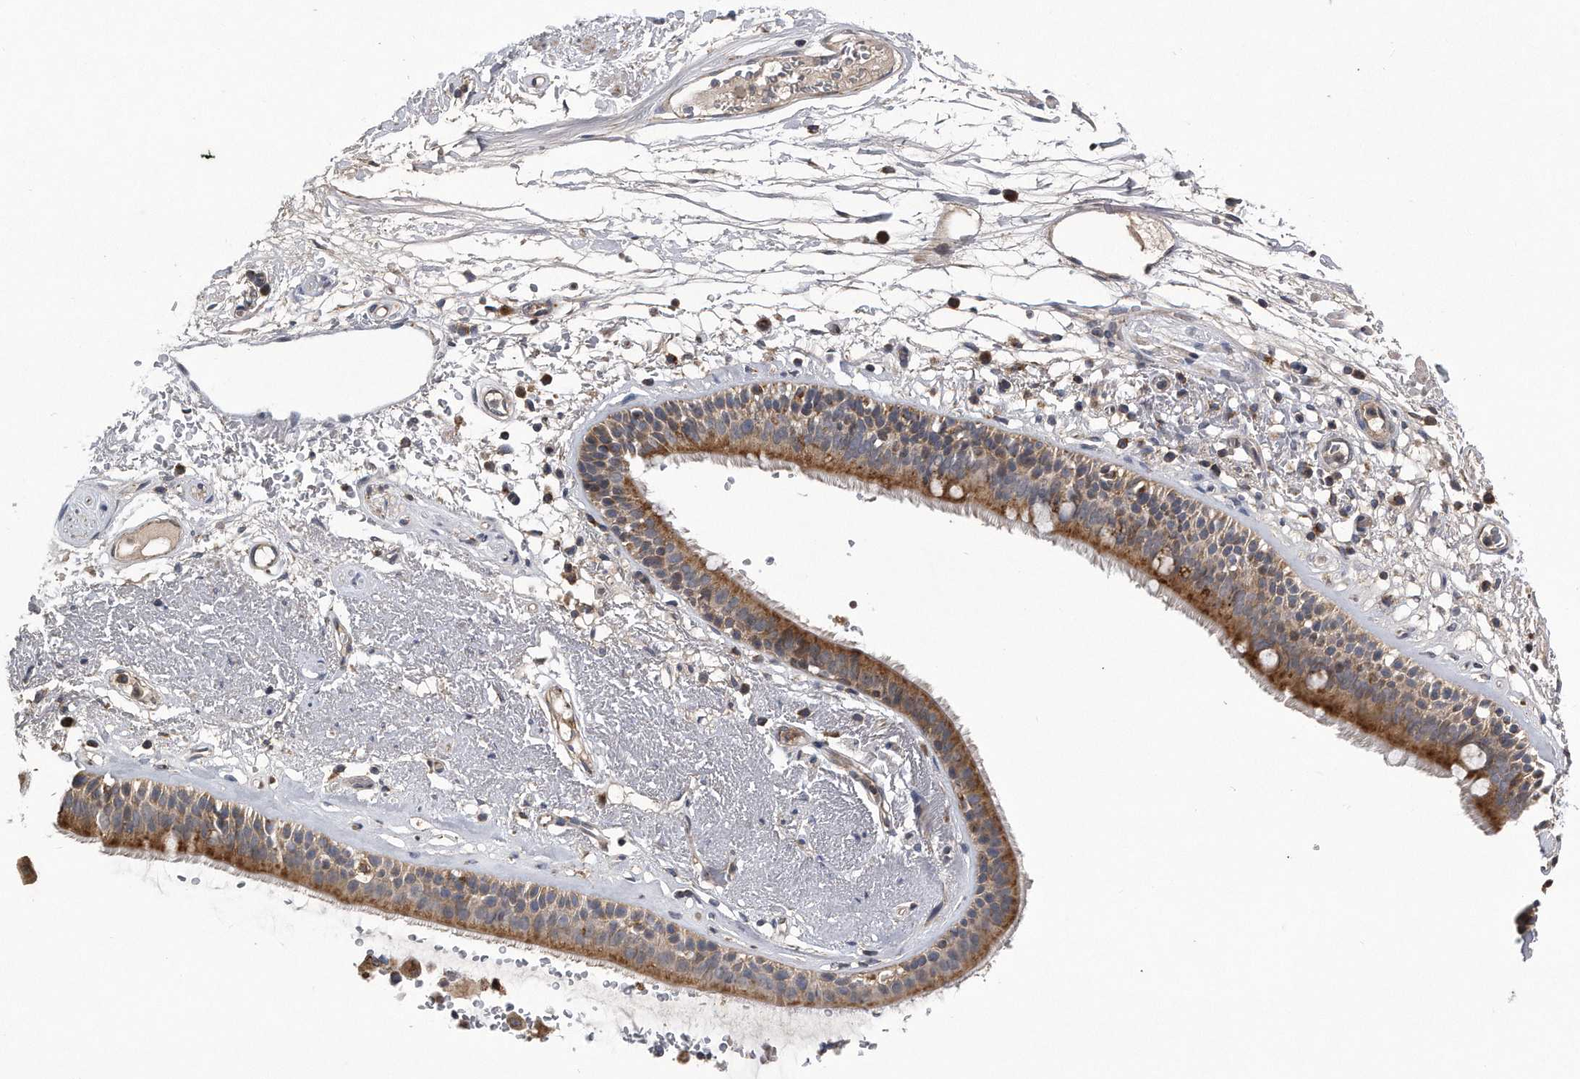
{"staining": {"intensity": "weak", "quantity": "25%-75%", "location": "cytoplasmic/membranous"}, "tissue": "adipose tissue", "cell_type": "Adipocytes", "image_type": "normal", "snomed": [{"axis": "morphology", "description": "Normal tissue, NOS"}, {"axis": "topography", "description": "Cartilage tissue"}], "caption": "Adipocytes demonstrate low levels of weak cytoplasmic/membranous positivity in about 25%-75% of cells in benign human adipose tissue.", "gene": "LYRM4", "patient": {"sex": "female", "age": 63}}